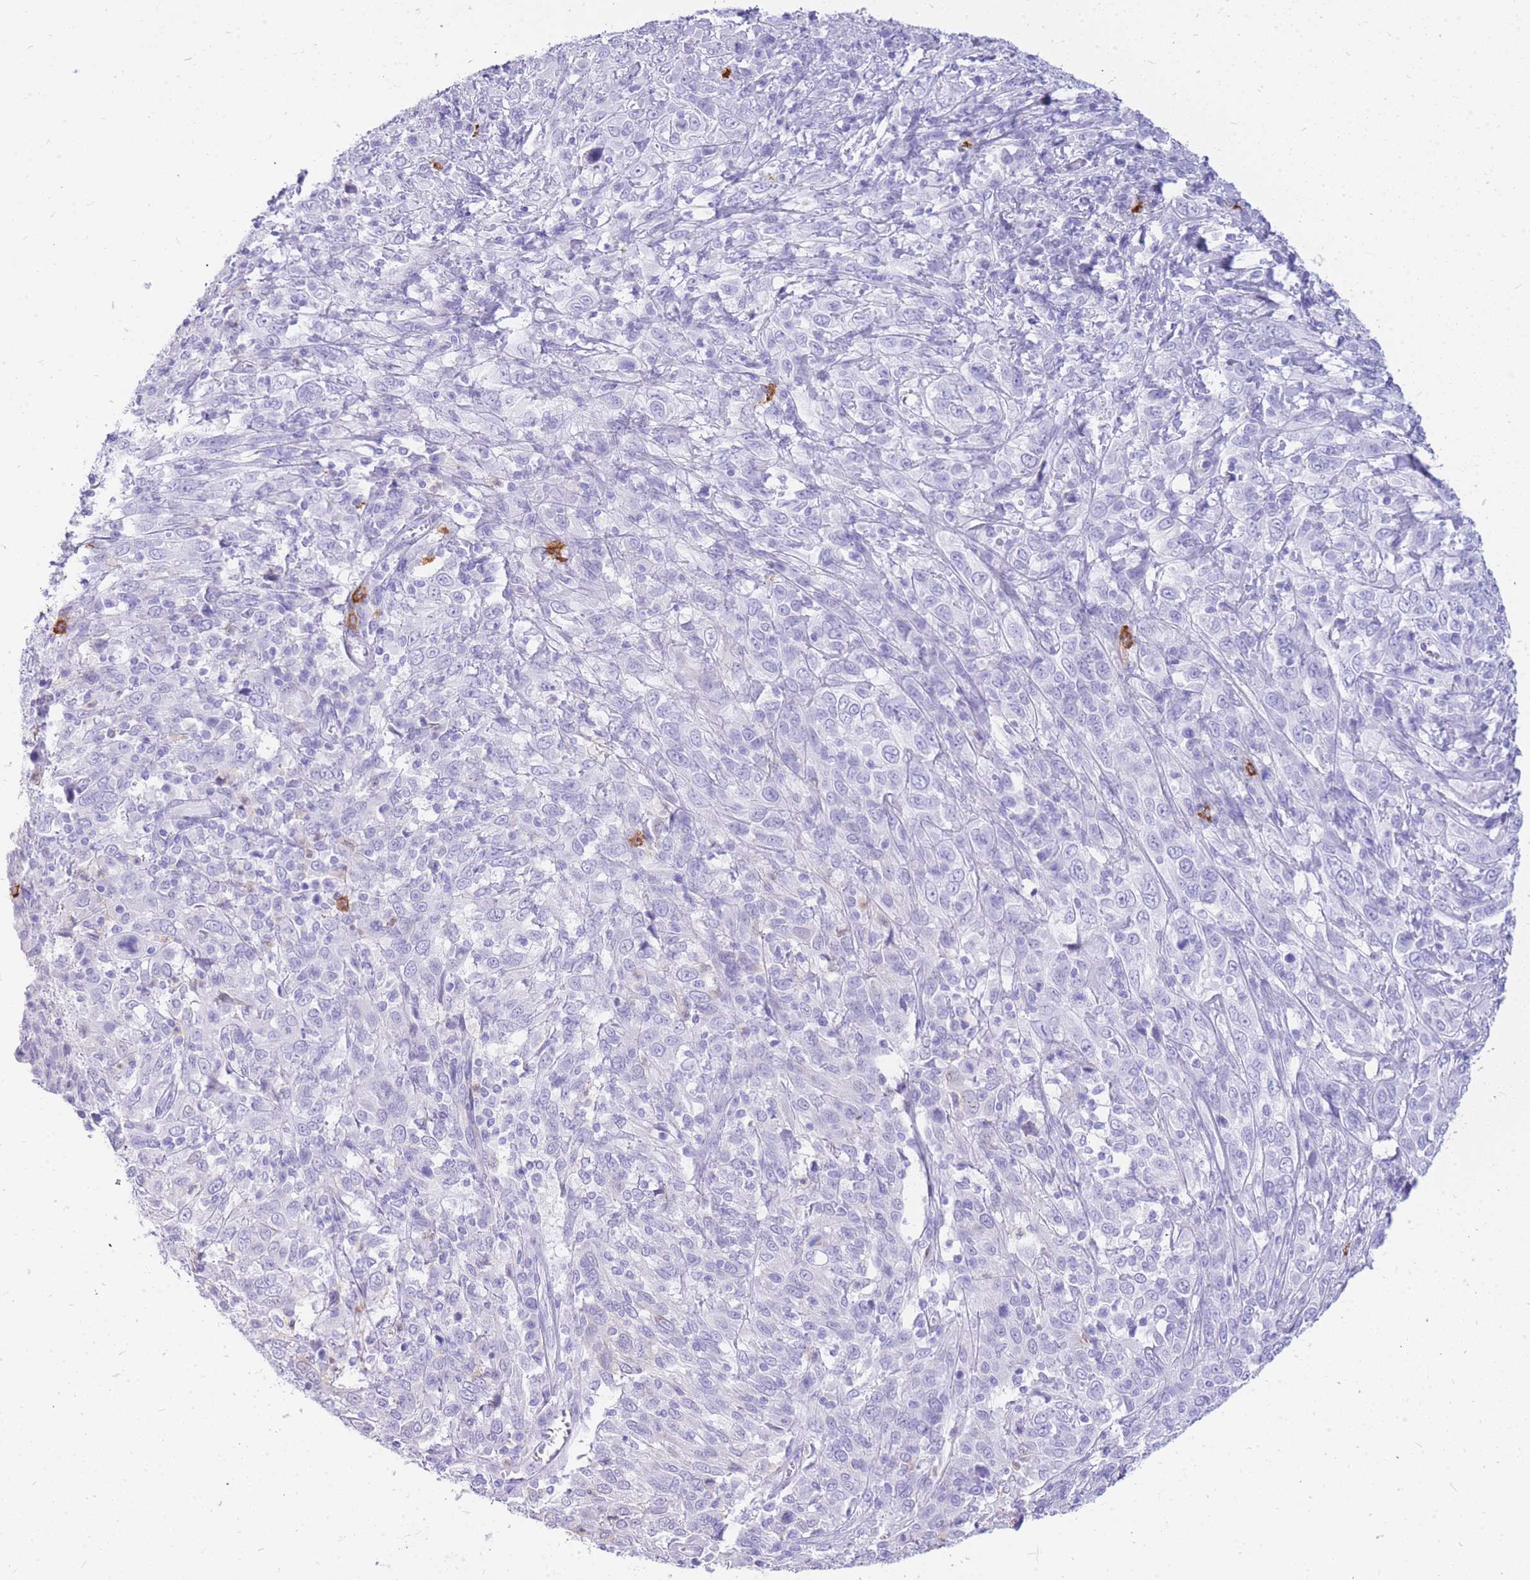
{"staining": {"intensity": "negative", "quantity": "none", "location": "none"}, "tissue": "cervical cancer", "cell_type": "Tumor cells", "image_type": "cancer", "snomed": [{"axis": "morphology", "description": "Squamous cell carcinoma, NOS"}, {"axis": "topography", "description": "Cervix"}], "caption": "An immunohistochemistry photomicrograph of cervical cancer (squamous cell carcinoma) is shown. There is no staining in tumor cells of cervical cancer (squamous cell carcinoma). (IHC, brightfield microscopy, high magnification).", "gene": "HERC1", "patient": {"sex": "female", "age": 46}}